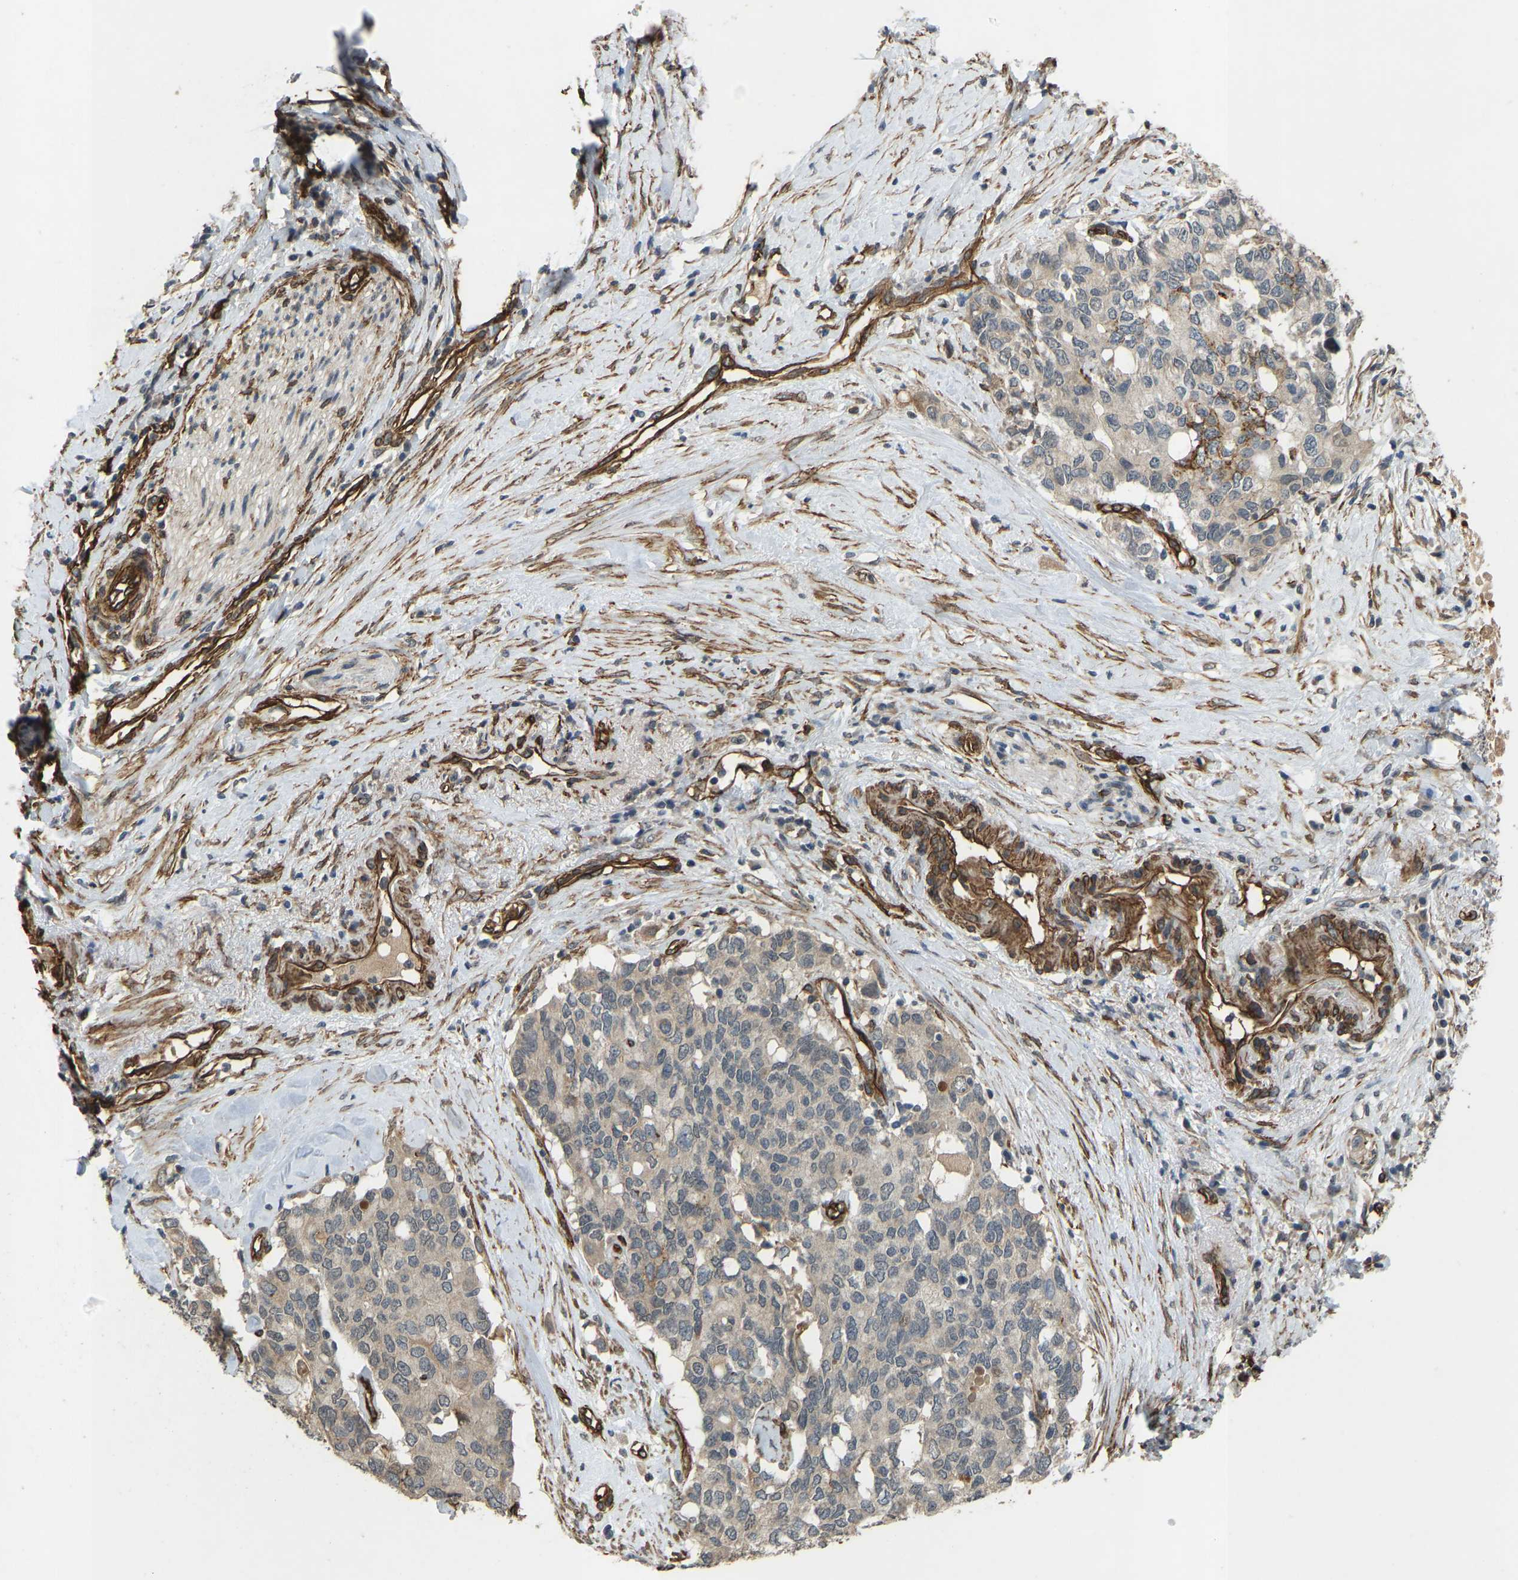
{"staining": {"intensity": "weak", "quantity": "25%-75%", "location": "cytoplasmic/membranous"}, "tissue": "pancreatic cancer", "cell_type": "Tumor cells", "image_type": "cancer", "snomed": [{"axis": "morphology", "description": "Adenocarcinoma, NOS"}, {"axis": "topography", "description": "Pancreas"}], "caption": "Pancreatic cancer (adenocarcinoma) stained with DAB (3,3'-diaminobenzidine) immunohistochemistry (IHC) exhibits low levels of weak cytoplasmic/membranous expression in approximately 25%-75% of tumor cells.", "gene": "NMB", "patient": {"sex": "female", "age": 56}}